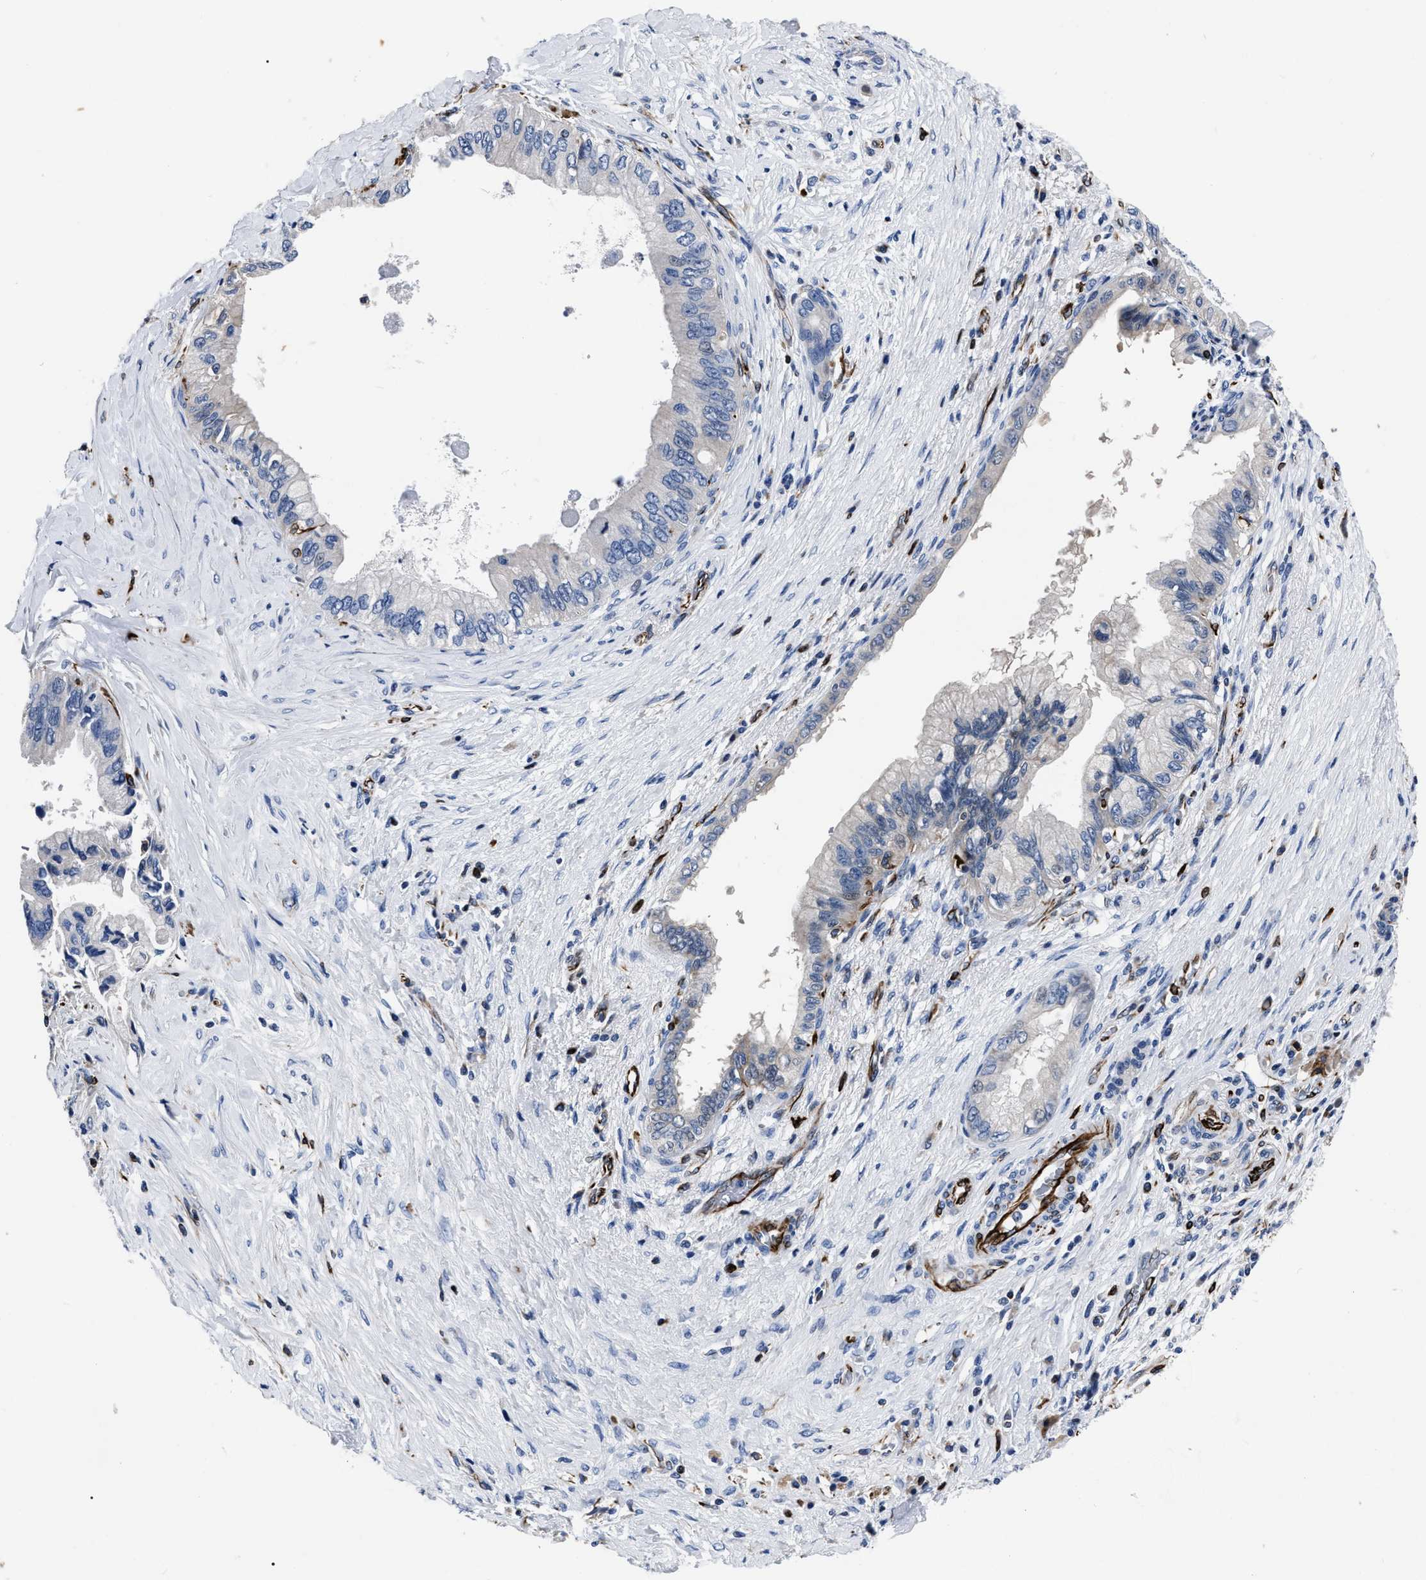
{"staining": {"intensity": "negative", "quantity": "none", "location": "none"}, "tissue": "pancreatic cancer", "cell_type": "Tumor cells", "image_type": "cancer", "snomed": [{"axis": "morphology", "description": "Adenocarcinoma, NOS"}, {"axis": "topography", "description": "Pancreas"}], "caption": "Micrograph shows no protein expression in tumor cells of adenocarcinoma (pancreatic) tissue. (DAB immunohistochemistry (IHC) visualized using brightfield microscopy, high magnification).", "gene": "OR10G3", "patient": {"sex": "female", "age": 73}}